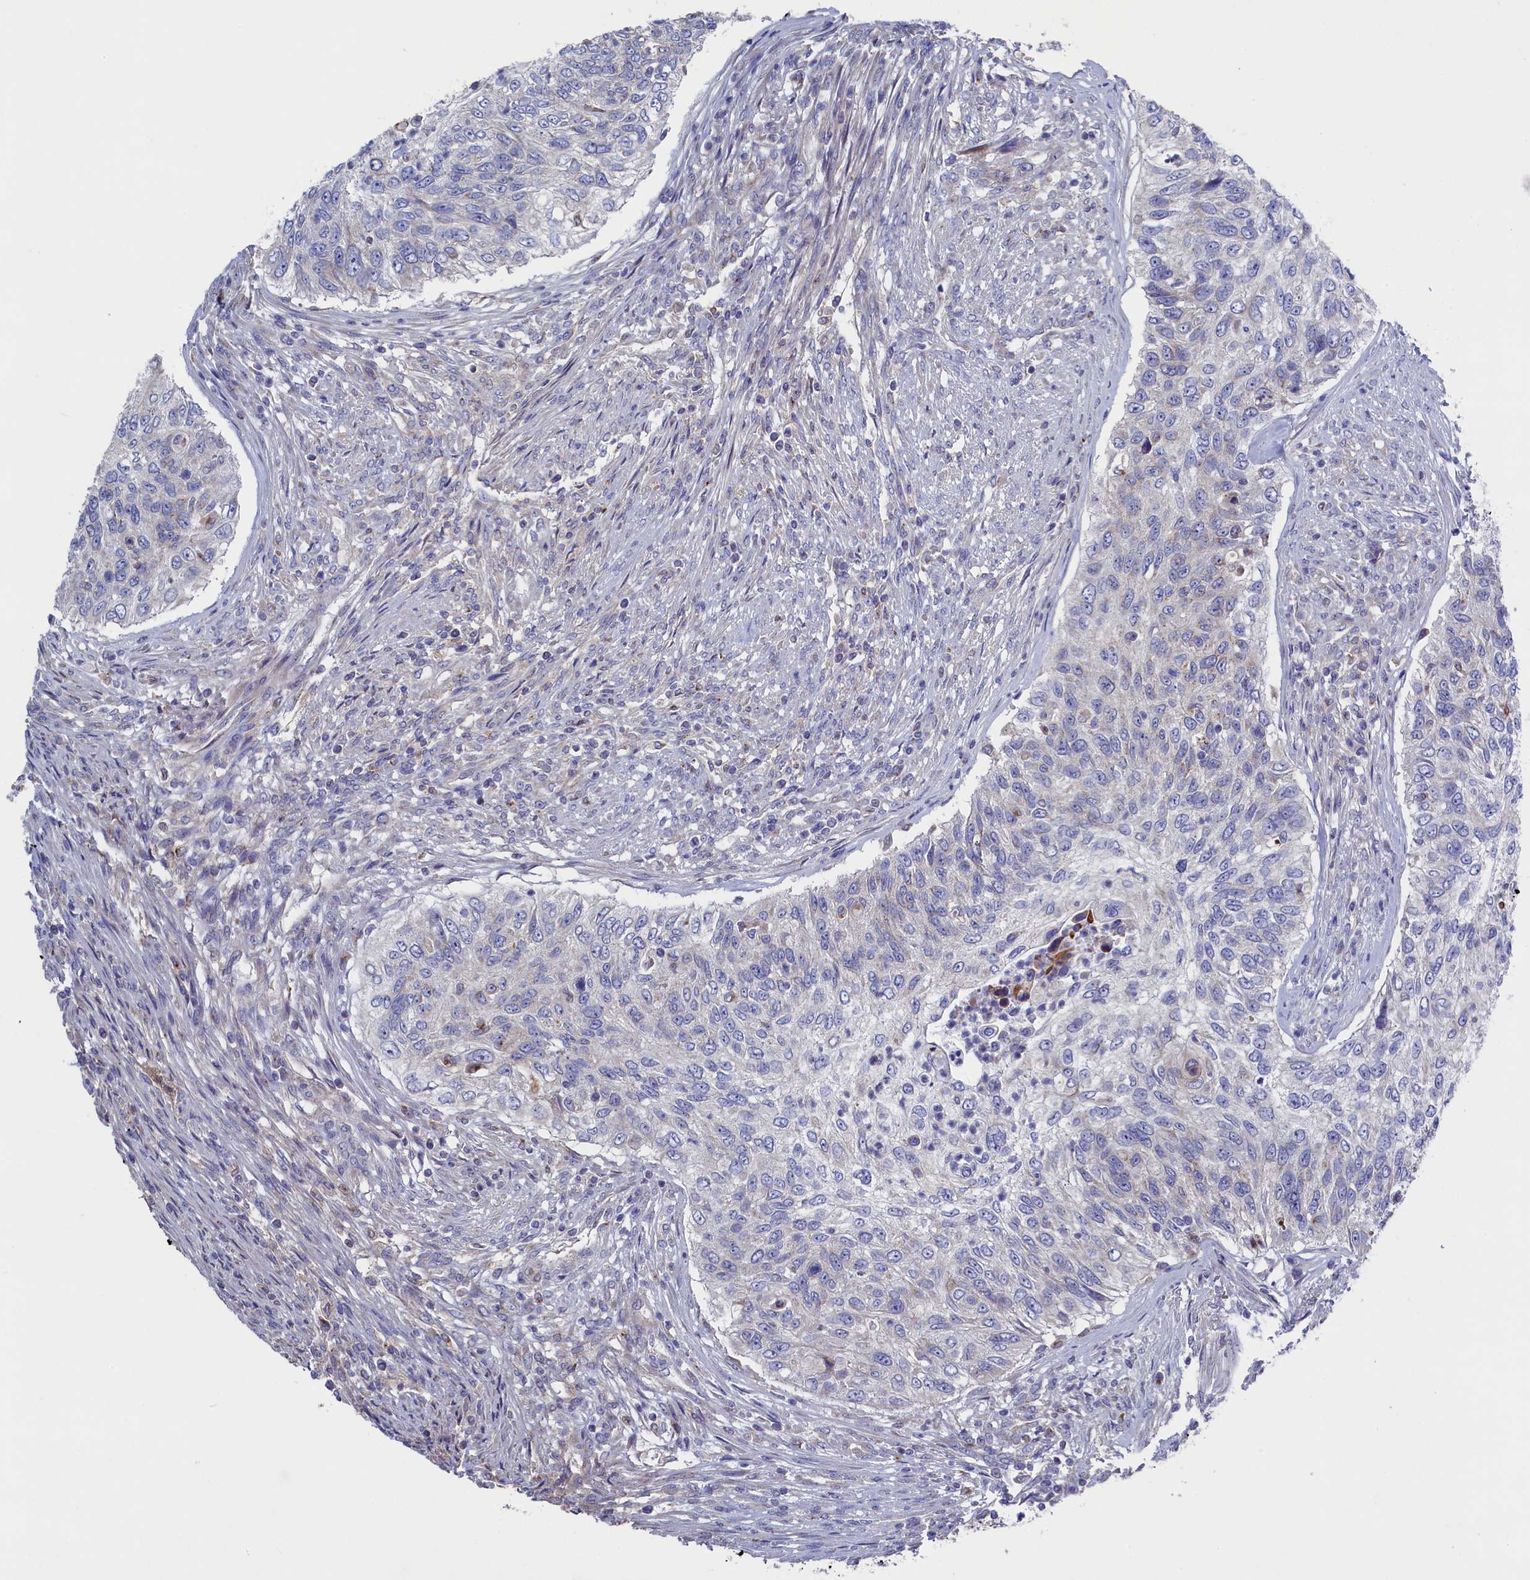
{"staining": {"intensity": "negative", "quantity": "none", "location": "none"}, "tissue": "urothelial cancer", "cell_type": "Tumor cells", "image_type": "cancer", "snomed": [{"axis": "morphology", "description": "Urothelial carcinoma, High grade"}, {"axis": "topography", "description": "Urinary bladder"}], "caption": "IHC of human high-grade urothelial carcinoma shows no positivity in tumor cells. (DAB (3,3'-diaminobenzidine) immunohistochemistry (IHC) visualized using brightfield microscopy, high magnification).", "gene": "GPR108", "patient": {"sex": "female", "age": 60}}